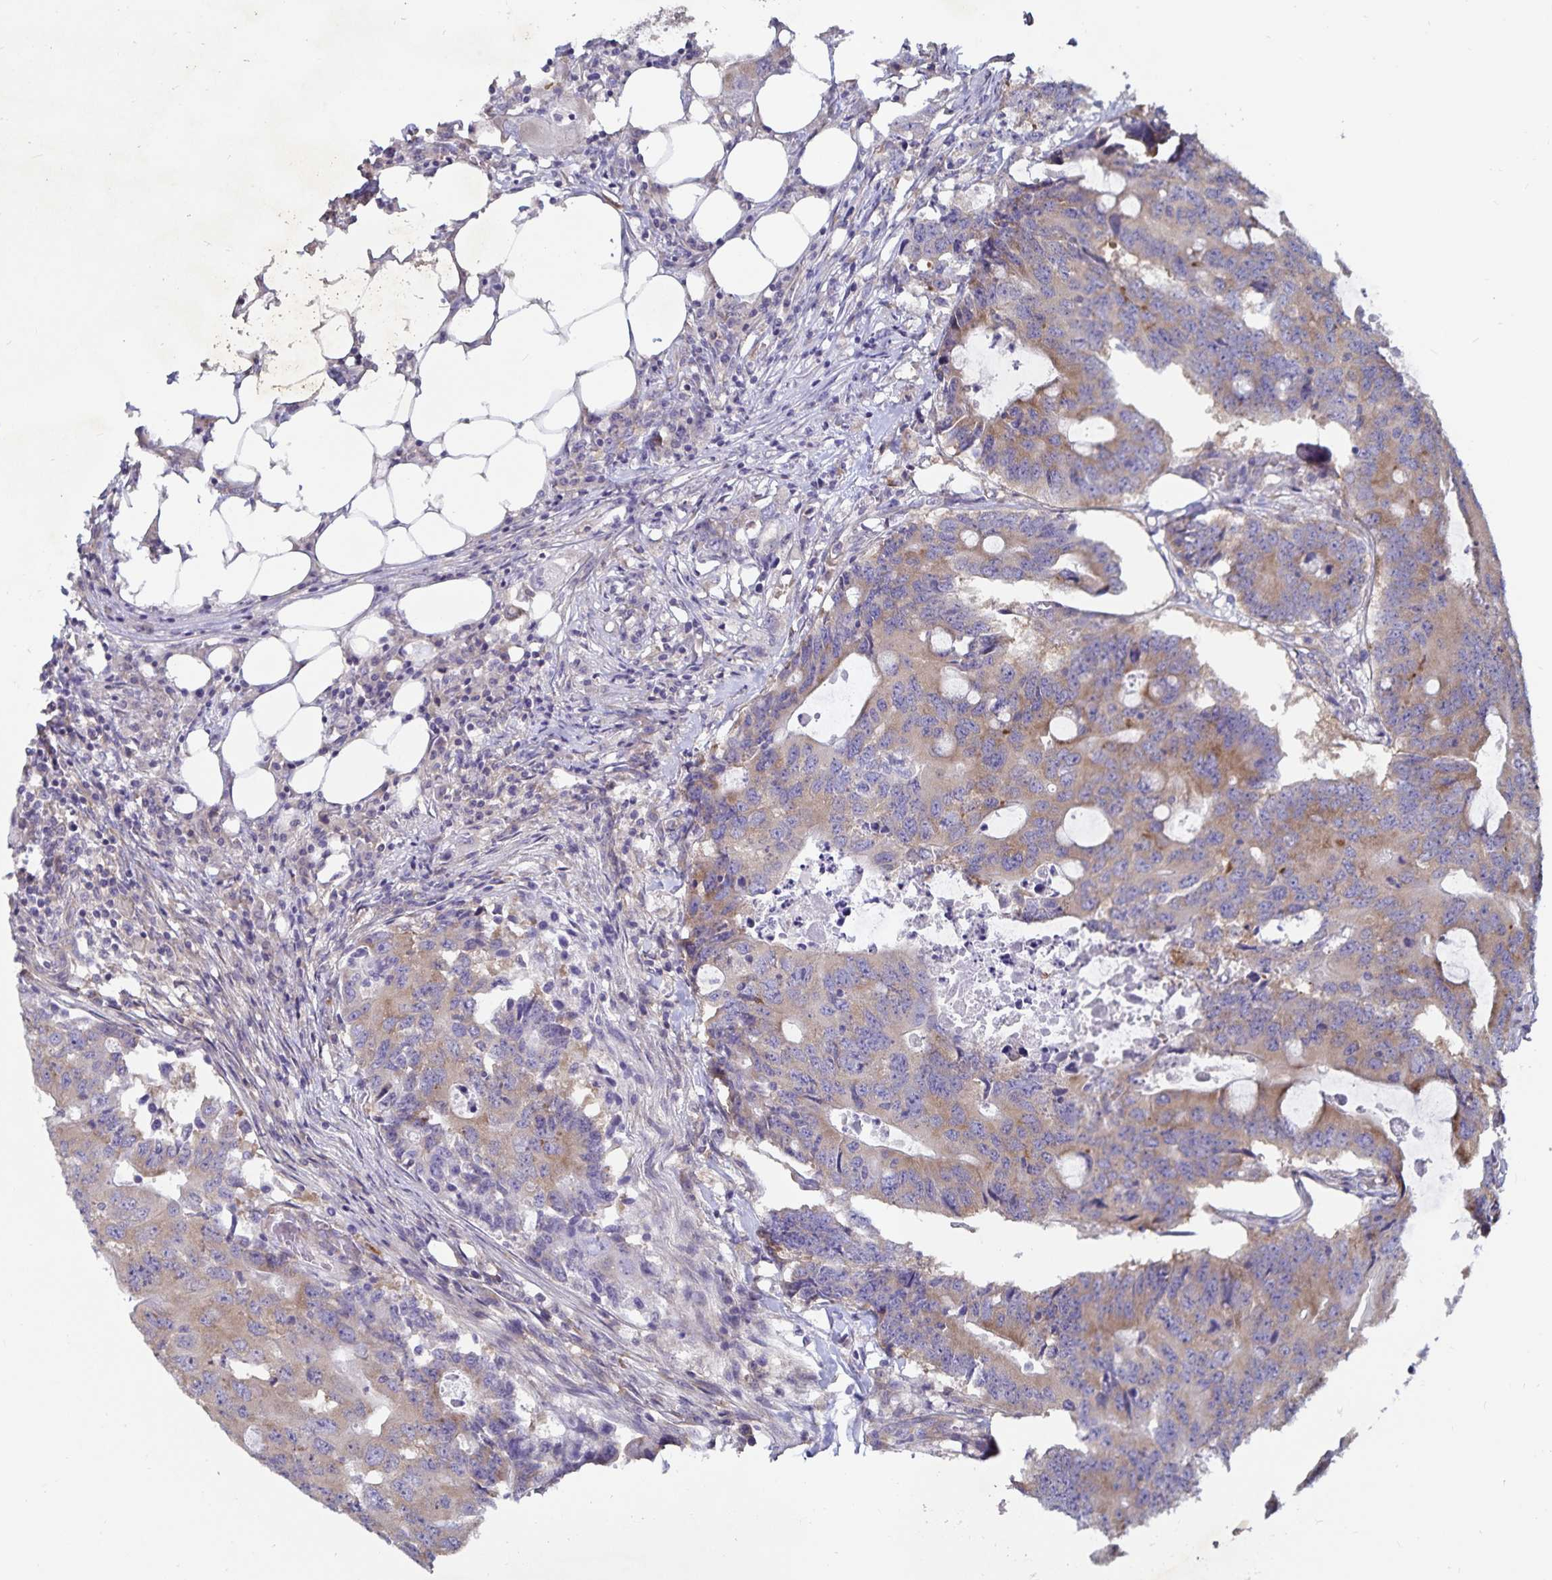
{"staining": {"intensity": "moderate", "quantity": ">75%", "location": "cytoplasmic/membranous"}, "tissue": "colorectal cancer", "cell_type": "Tumor cells", "image_type": "cancer", "snomed": [{"axis": "morphology", "description": "Adenocarcinoma, NOS"}, {"axis": "topography", "description": "Colon"}], "caption": "A medium amount of moderate cytoplasmic/membranous staining is appreciated in approximately >75% of tumor cells in adenocarcinoma (colorectal) tissue. (Brightfield microscopy of DAB IHC at high magnification).", "gene": "FAM120A", "patient": {"sex": "male", "age": 71}}